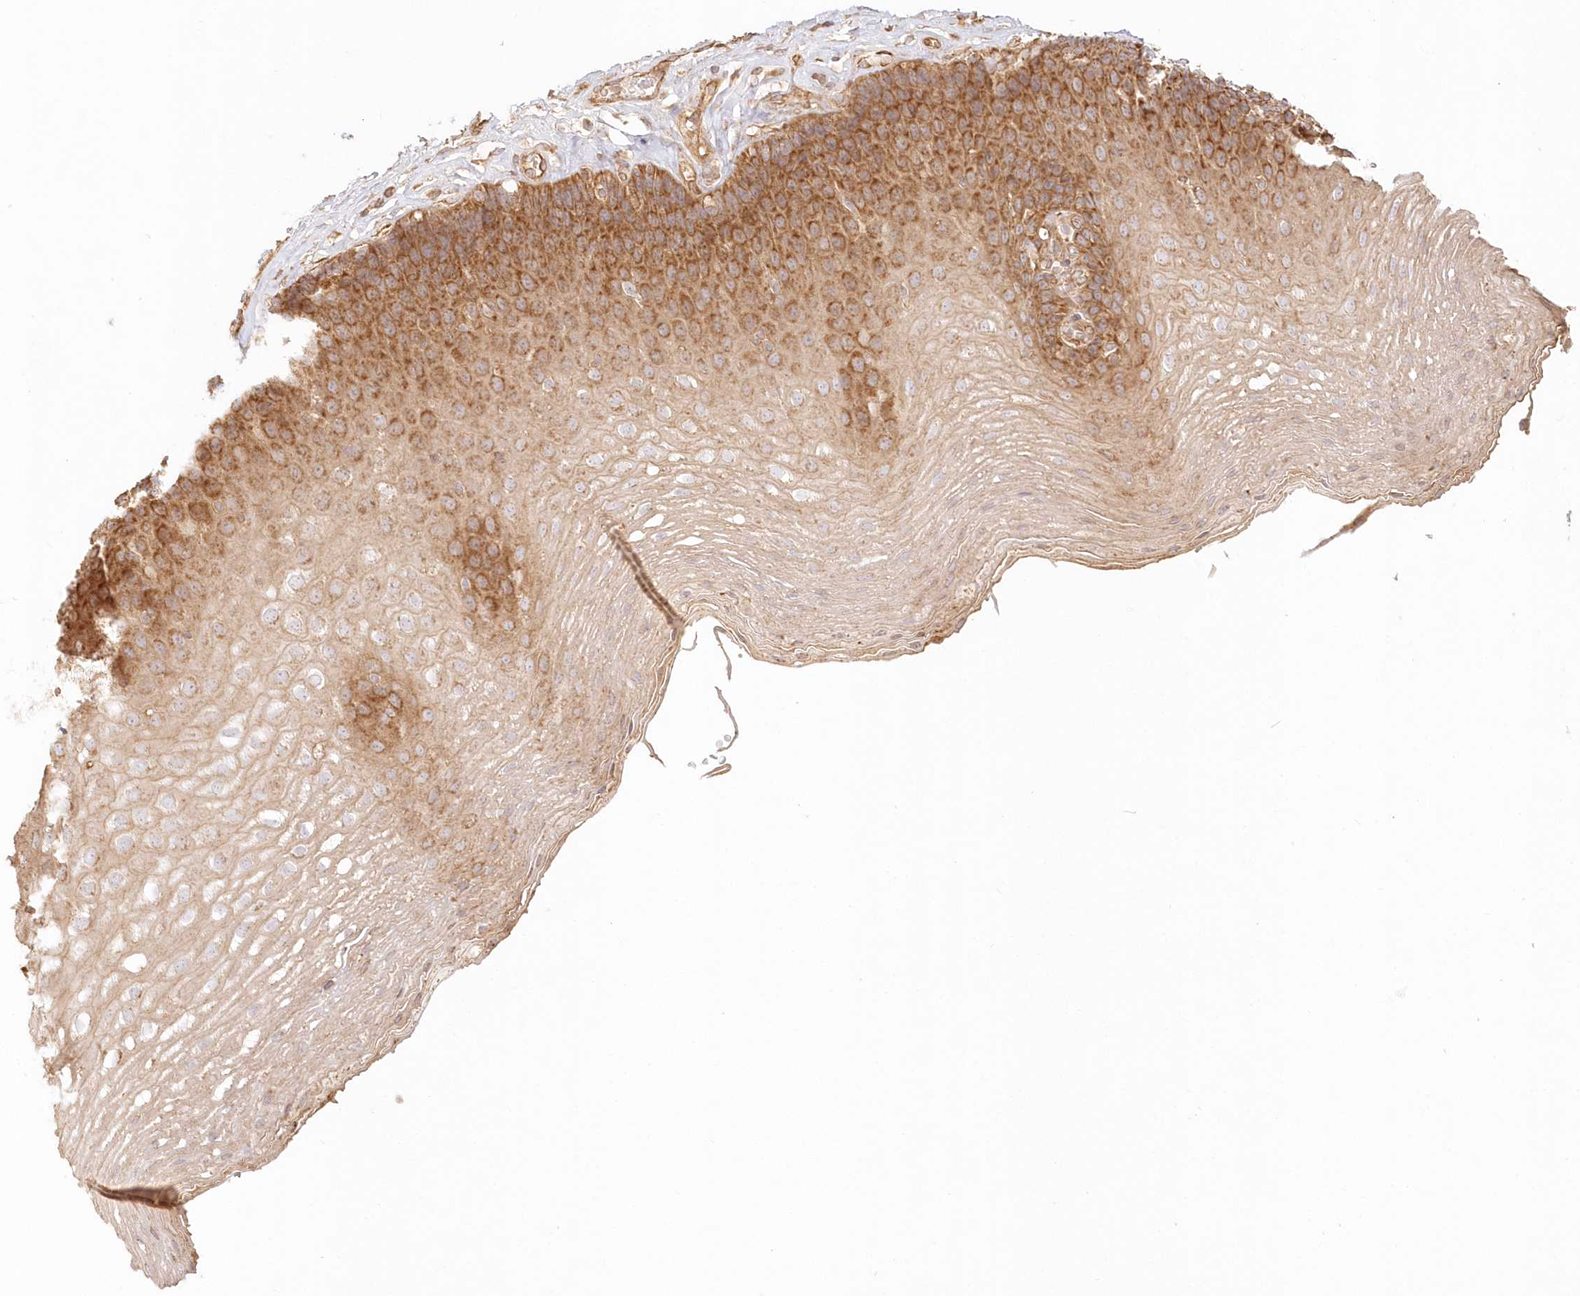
{"staining": {"intensity": "moderate", "quantity": ">75%", "location": "cytoplasmic/membranous"}, "tissue": "esophagus", "cell_type": "Squamous epithelial cells", "image_type": "normal", "snomed": [{"axis": "morphology", "description": "Normal tissue, NOS"}, {"axis": "topography", "description": "Esophagus"}], "caption": "This is a photomicrograph of immunohistochemistry (IHC) staining of normal esophagus, which shows moderate staining in the cytoplasmic/membranous of squamous epithelial cells.", "gene": "KIAA0232", "patient": {"sex": "female", "age": 66}}